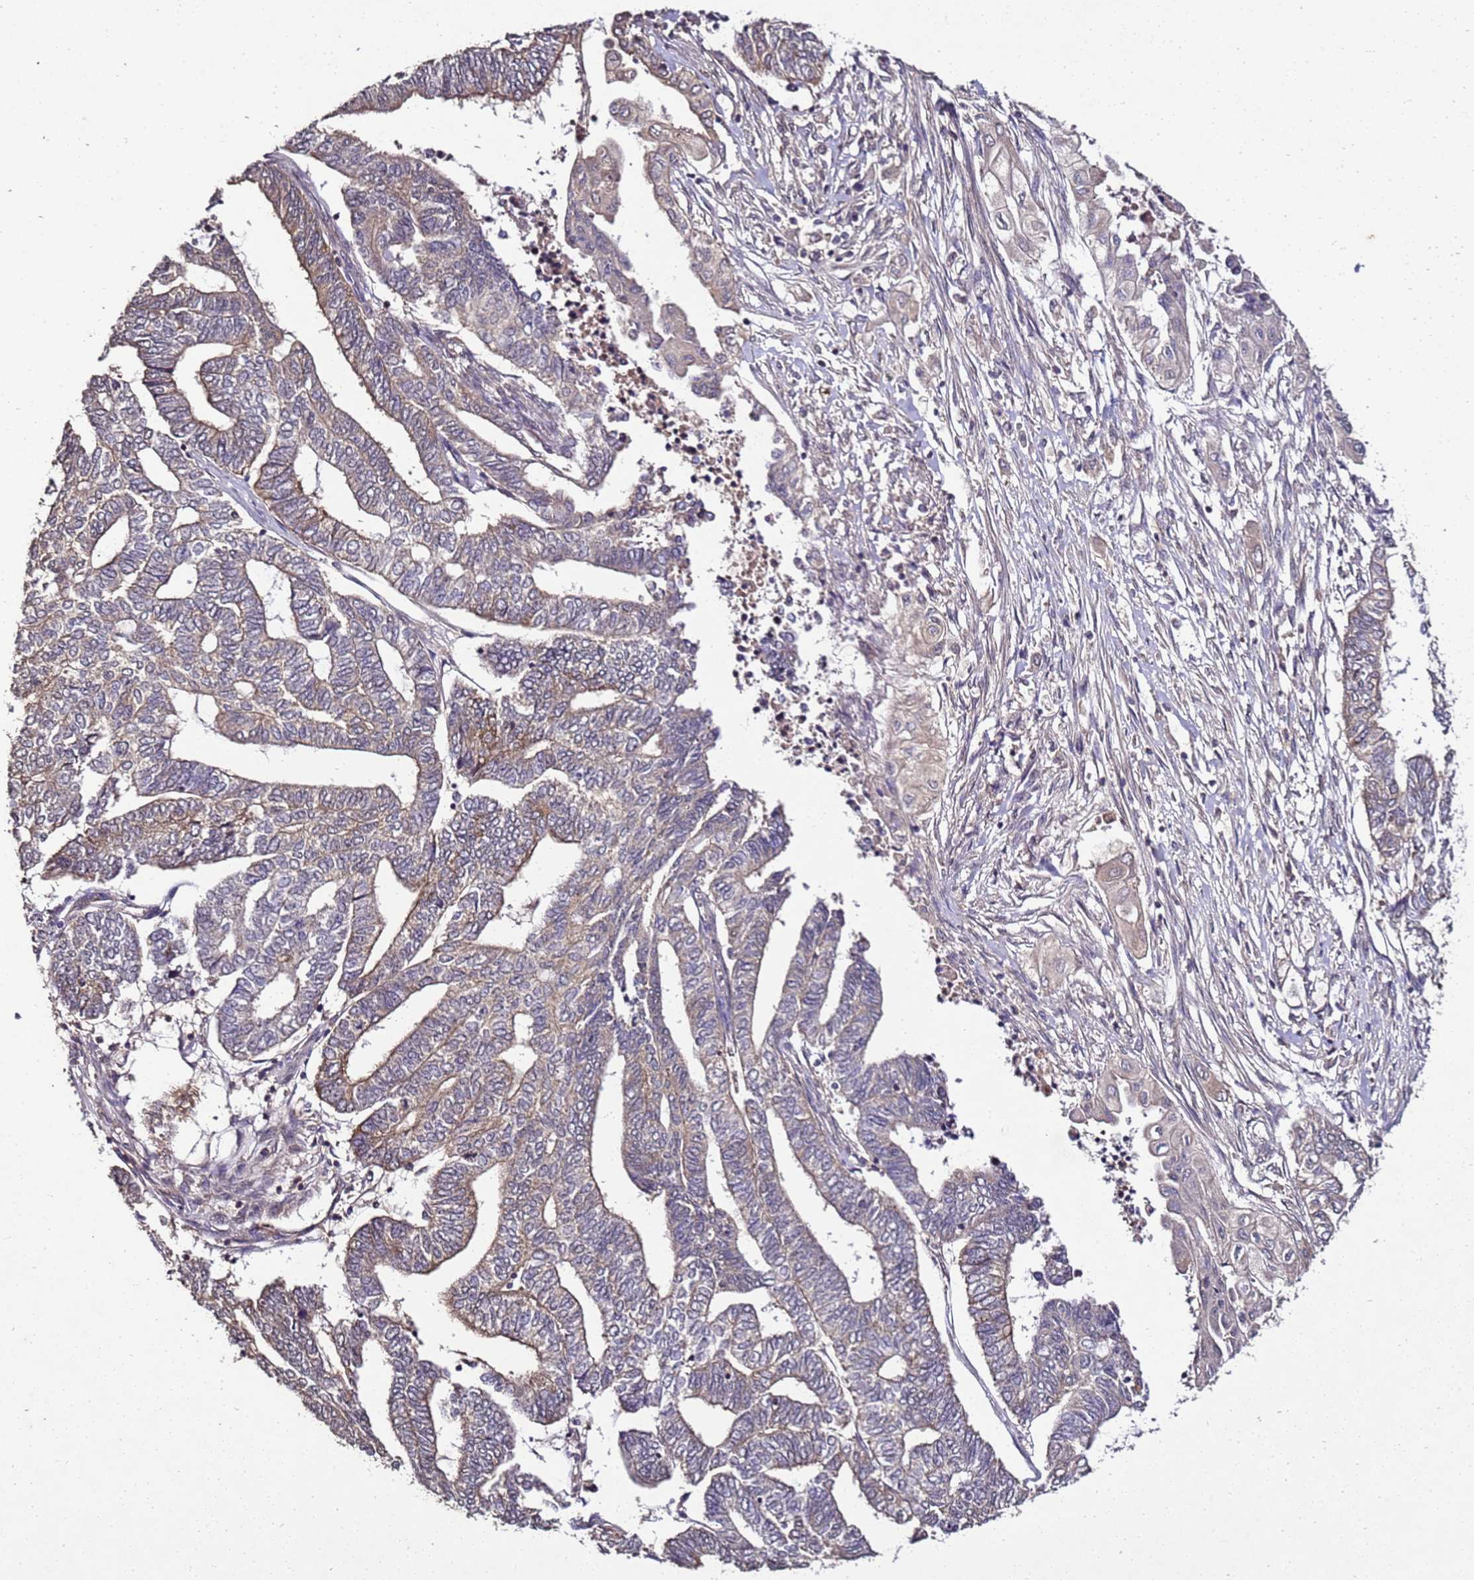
{"staining": {"intensity": "weak", "quantity": "25%-75%", "location": "cytoplasmic/membranous"}, "tissue": "endometrial cancer", "cell_type": "Tumor cells", "image_type": "cancer", "snomed": [{"axis": "morphology", "description": "Adenocarcinoma, NOS"}, {"axis": "topography", "description": "Uterus"}, {"axis": "topography", "description": "Endometrium"}], "caption": "IHC photomicrograph of adenocarcinoma (endometrial) stained for a protein (brown), which displays low levels of weak cytoplasmic/membranous staining in approximately 25%-75% of tumor cells.", "gene": "ANKRD17", "patient": {"sex": "female", "age": 70}}